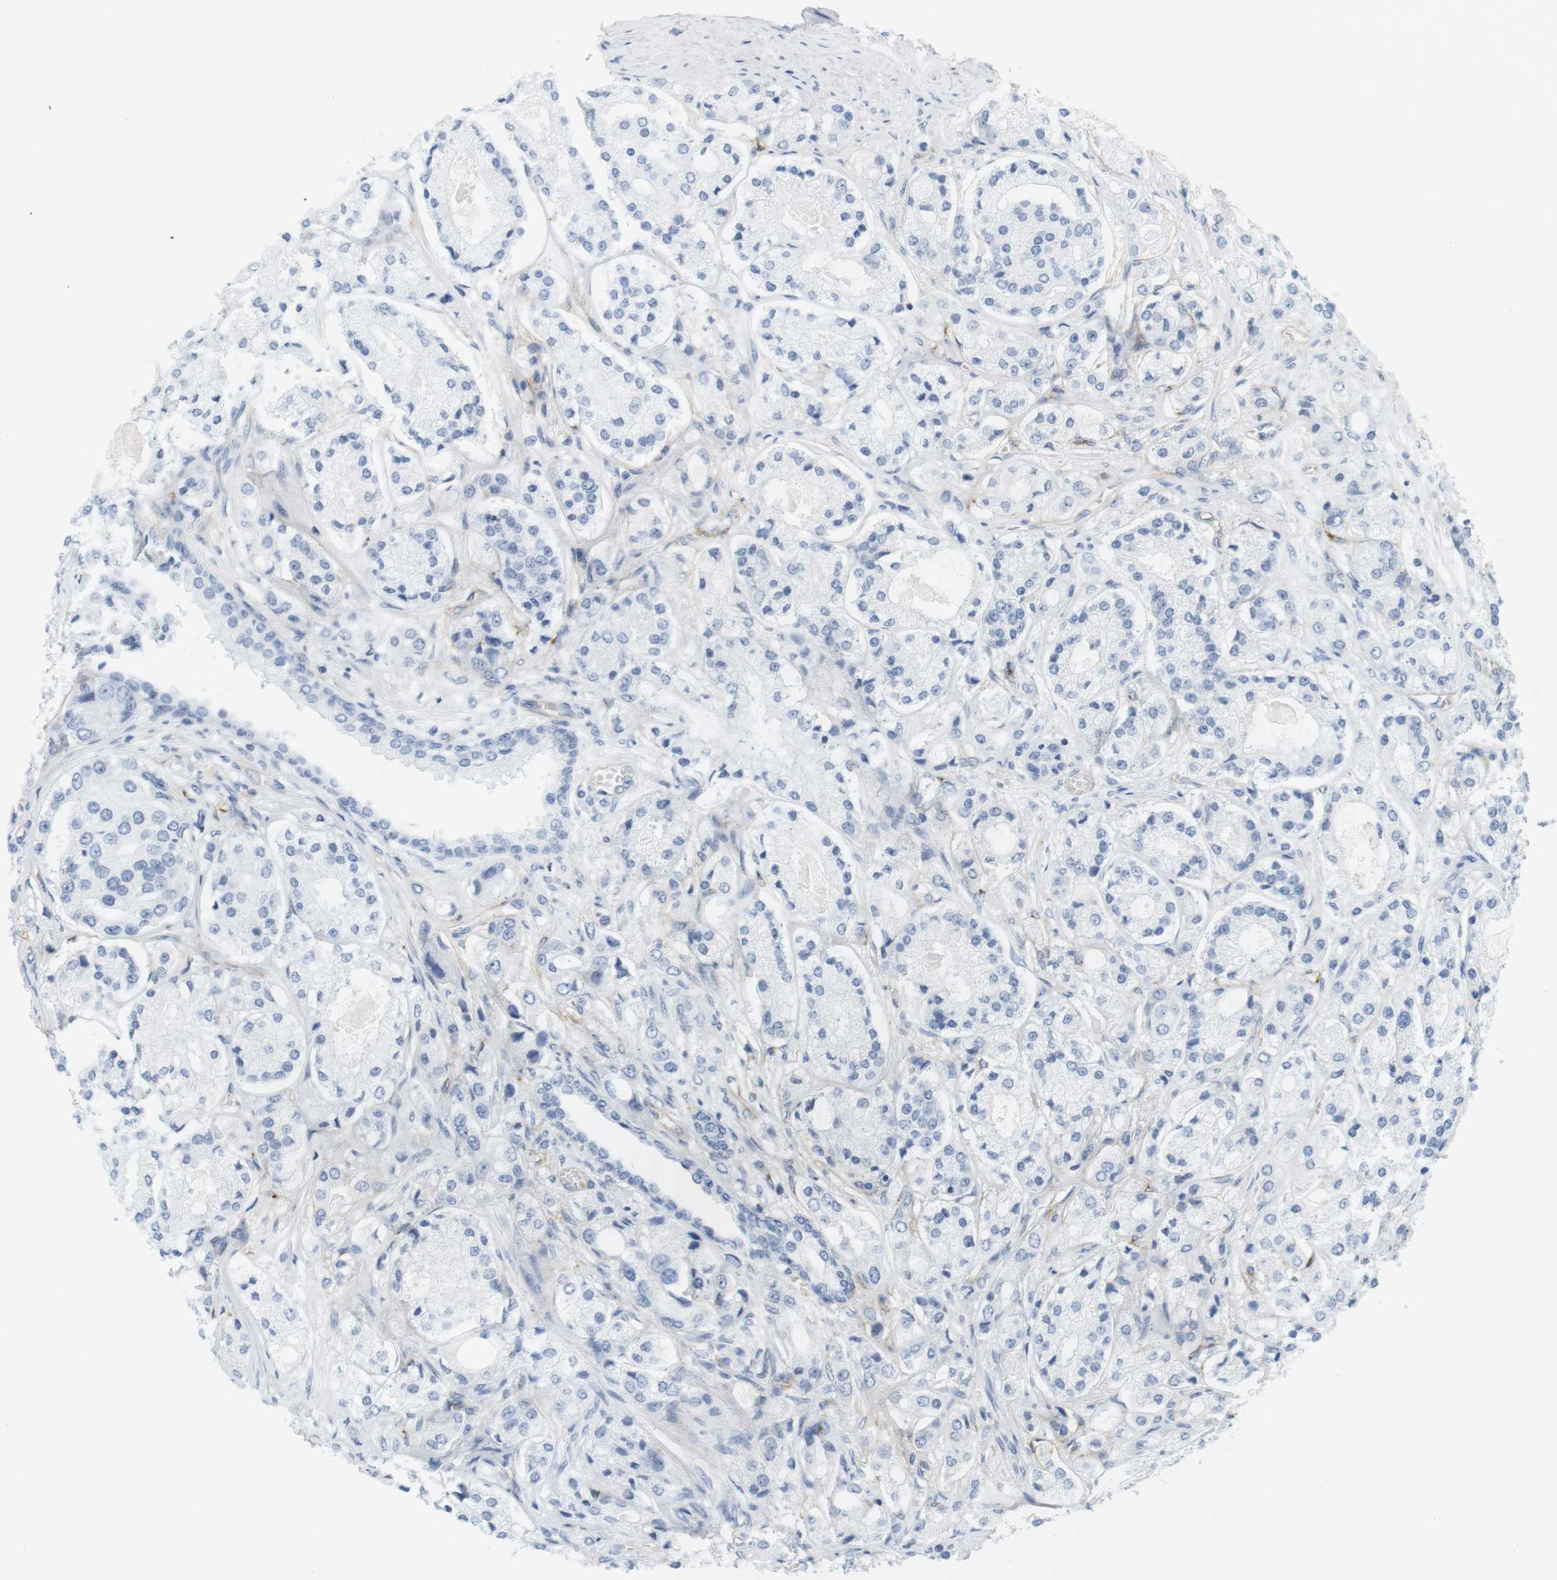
{"staining": {"intensity": "negative", "quantity": "none", "location": "none"}, "tissue": "prostate cancer", "cell_type": "Tumor cells", "image_type": "cancer", "snomed": [{"axis": "morphology", "description": "Adenocarcinoma, High grade"}, {"axis": "topography", "description": "Prostate"}], "caption": "An image of human prostate adenocarcinoma (high-grade) is negative for staining in tumor cells.", "gene": "F2R", "patient": {"sex": "male", "age": 65}}